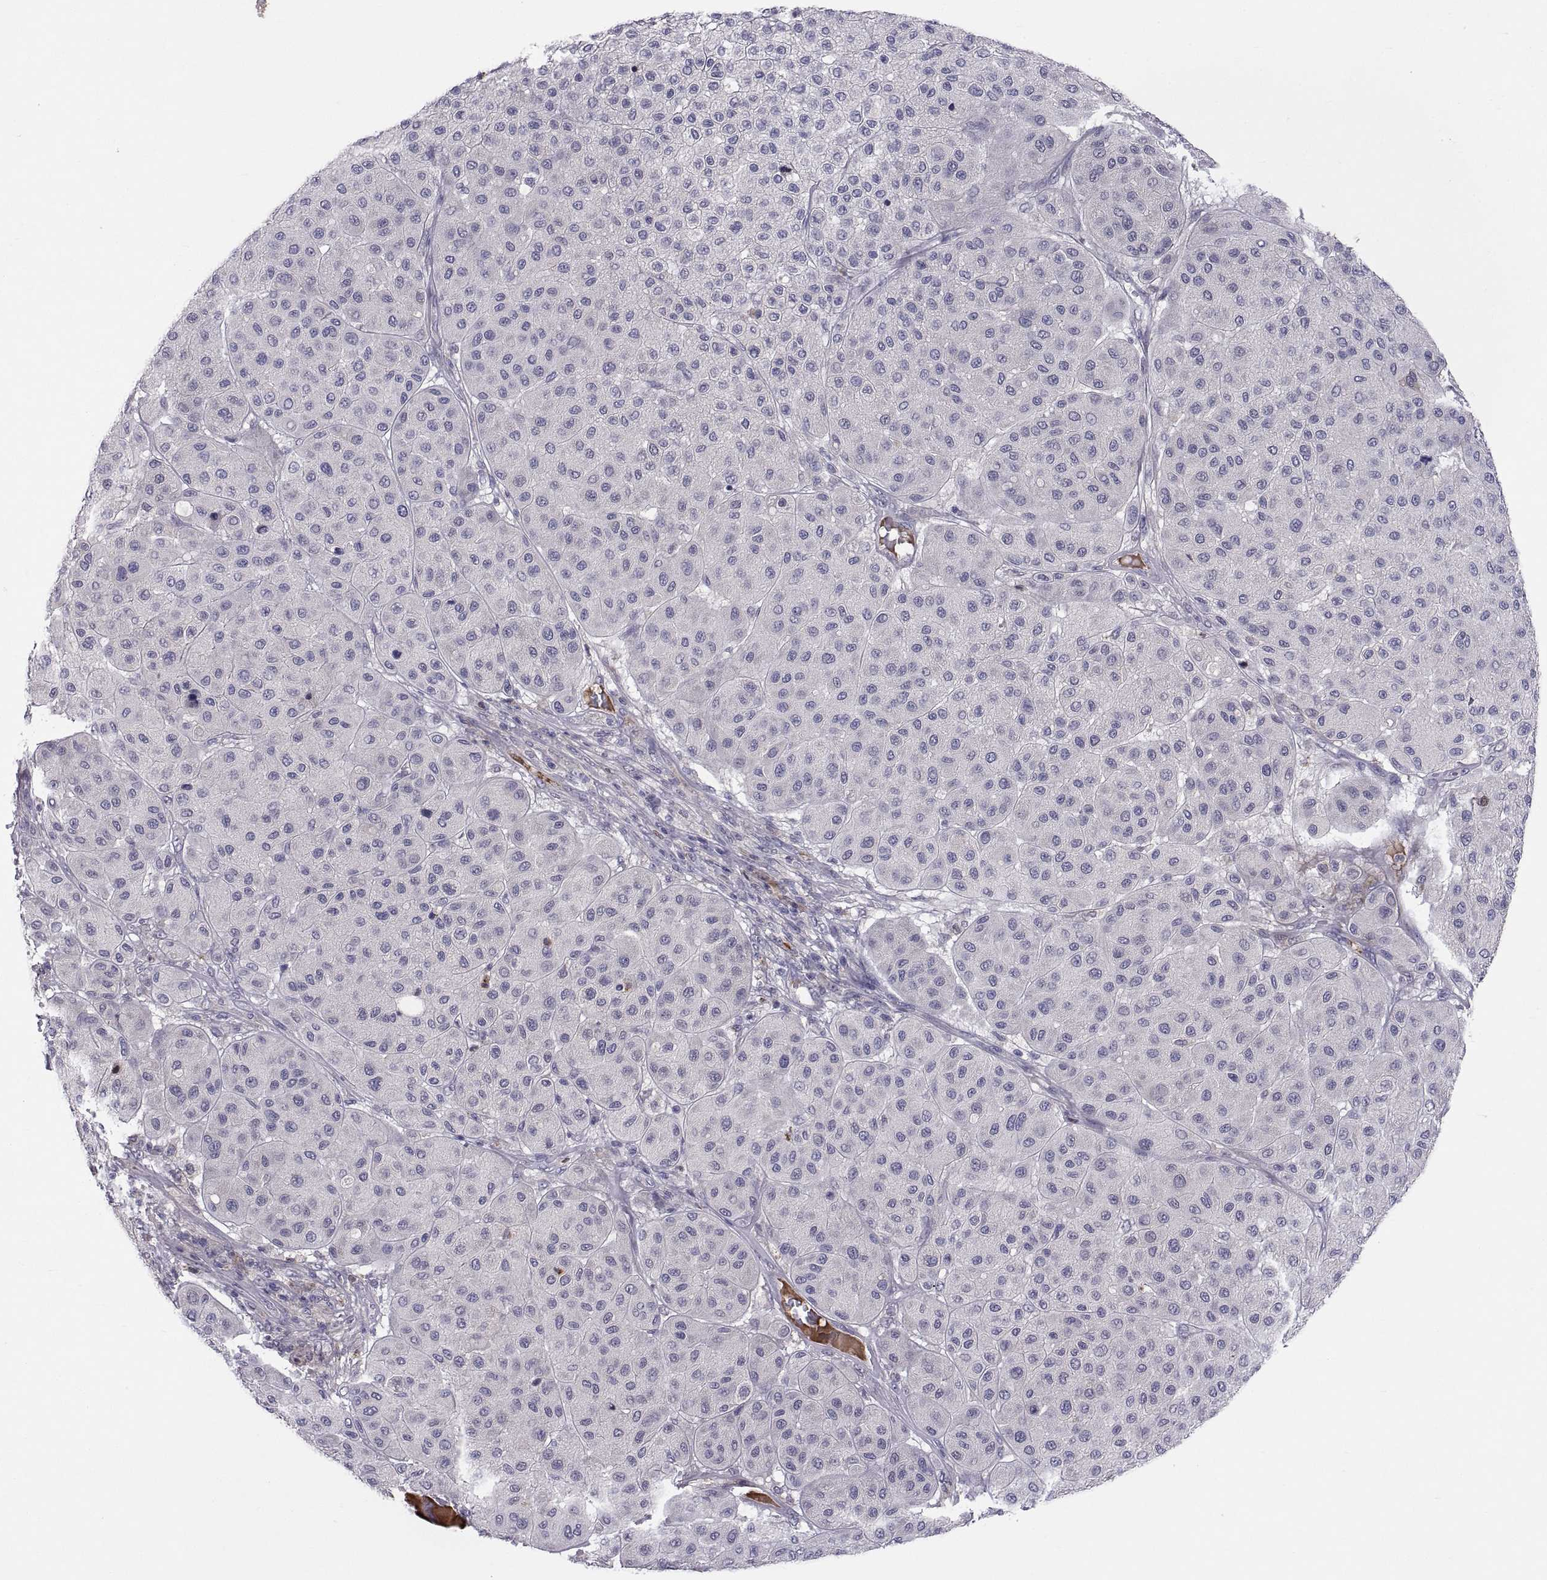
{"staining": {"intensity": "negative", "quantity": "none", "location": "none"}, "tissue": "melanoma", "cell_type": "Tumor cells", "image_type": "cancer", "snomed": [{"axis": "morphology", "description": "Malignant melanoma, Metastatic site"}, {"axis": "topography", "description": "Smooth muscle"}], "caption": "Immunohistochemistry (IHC) image of neoplastic tissue: human malignant melanoma (metastatic site) stained with DAB displays no significant protein expression in tumor cells.", "gene": "PKP1", "patient": {"sex": "male", "age": 41}}